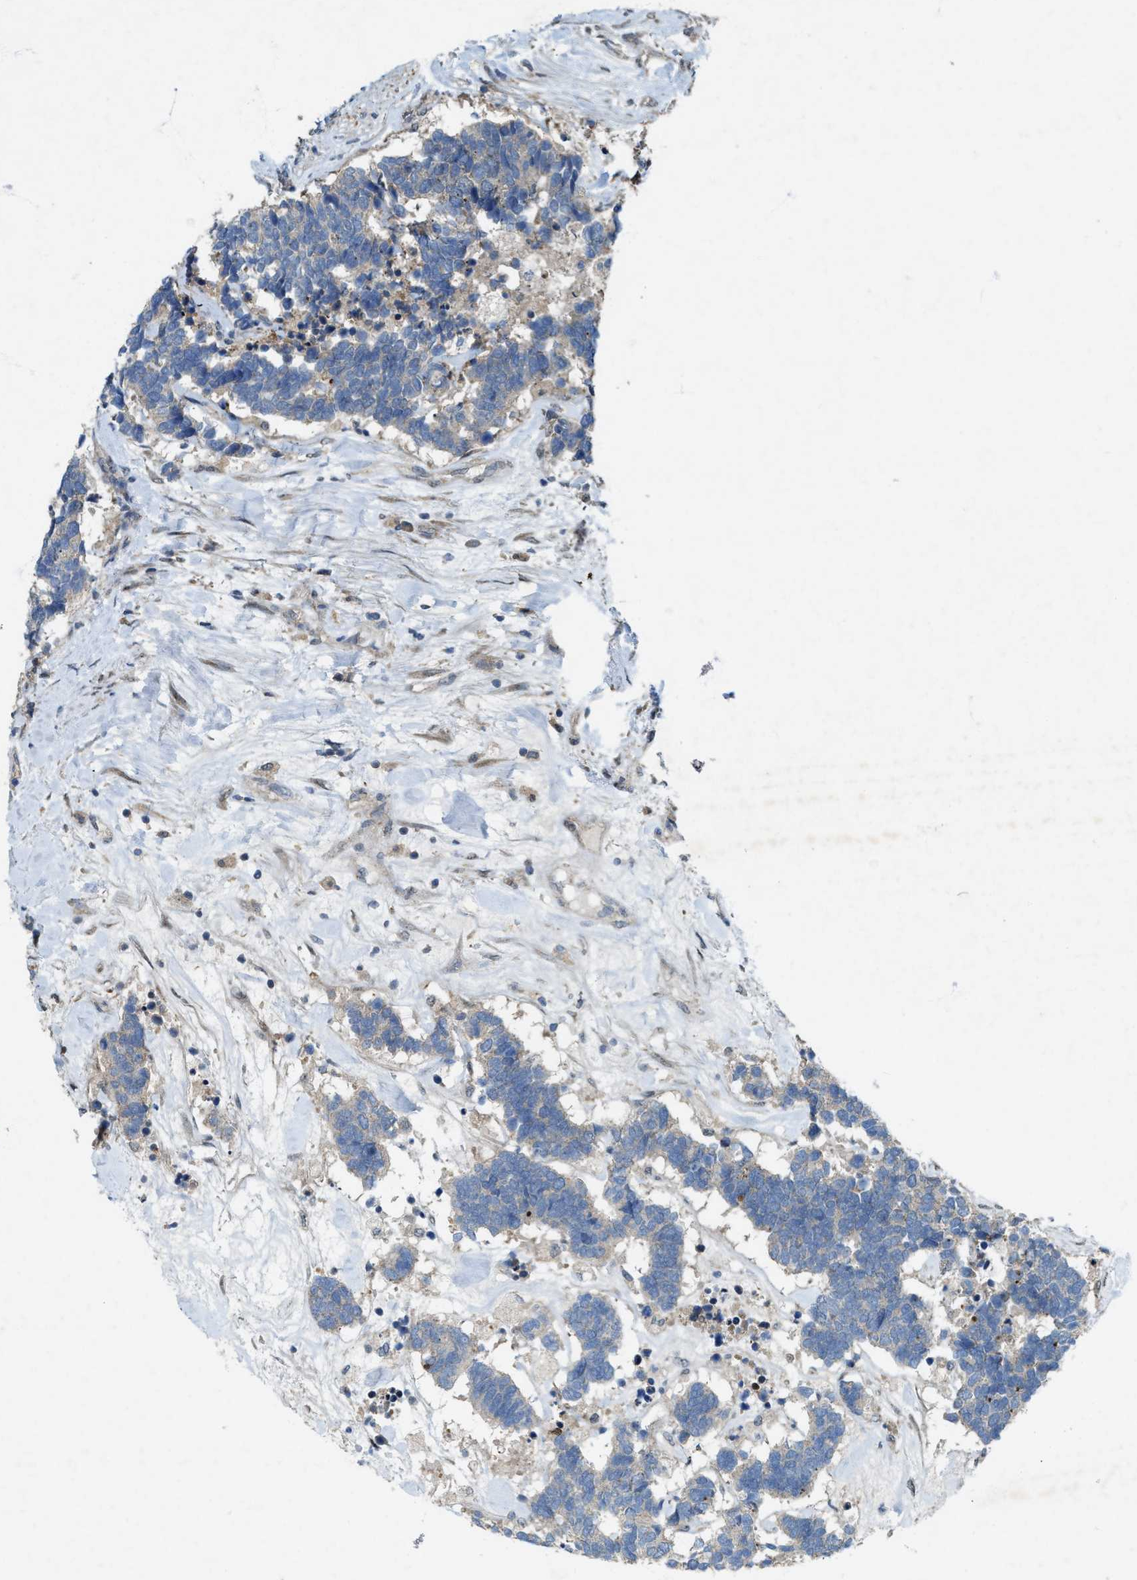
{"staining": {"intensity": "weak", "quantity": "<25%", "location": "cytoplasmic/membranous"}, "tissue": "carcinoid", "cell_type": "Tumor cells", "image_type": "cancer", "snomed": [{"axis": "morphology", "description": "Carcinoma, NOS"}, {"axis": "morphology", "description": "Carcinoid, malignant, NOS"}, {"axis": "topography", "description": "Urinary bladder"}], "caption": "The histopathology image reveals no significant positivity in tumor cells of carcinoid.", "gene": "PDP2", "patient": {"sex": "male", "age": 57}}